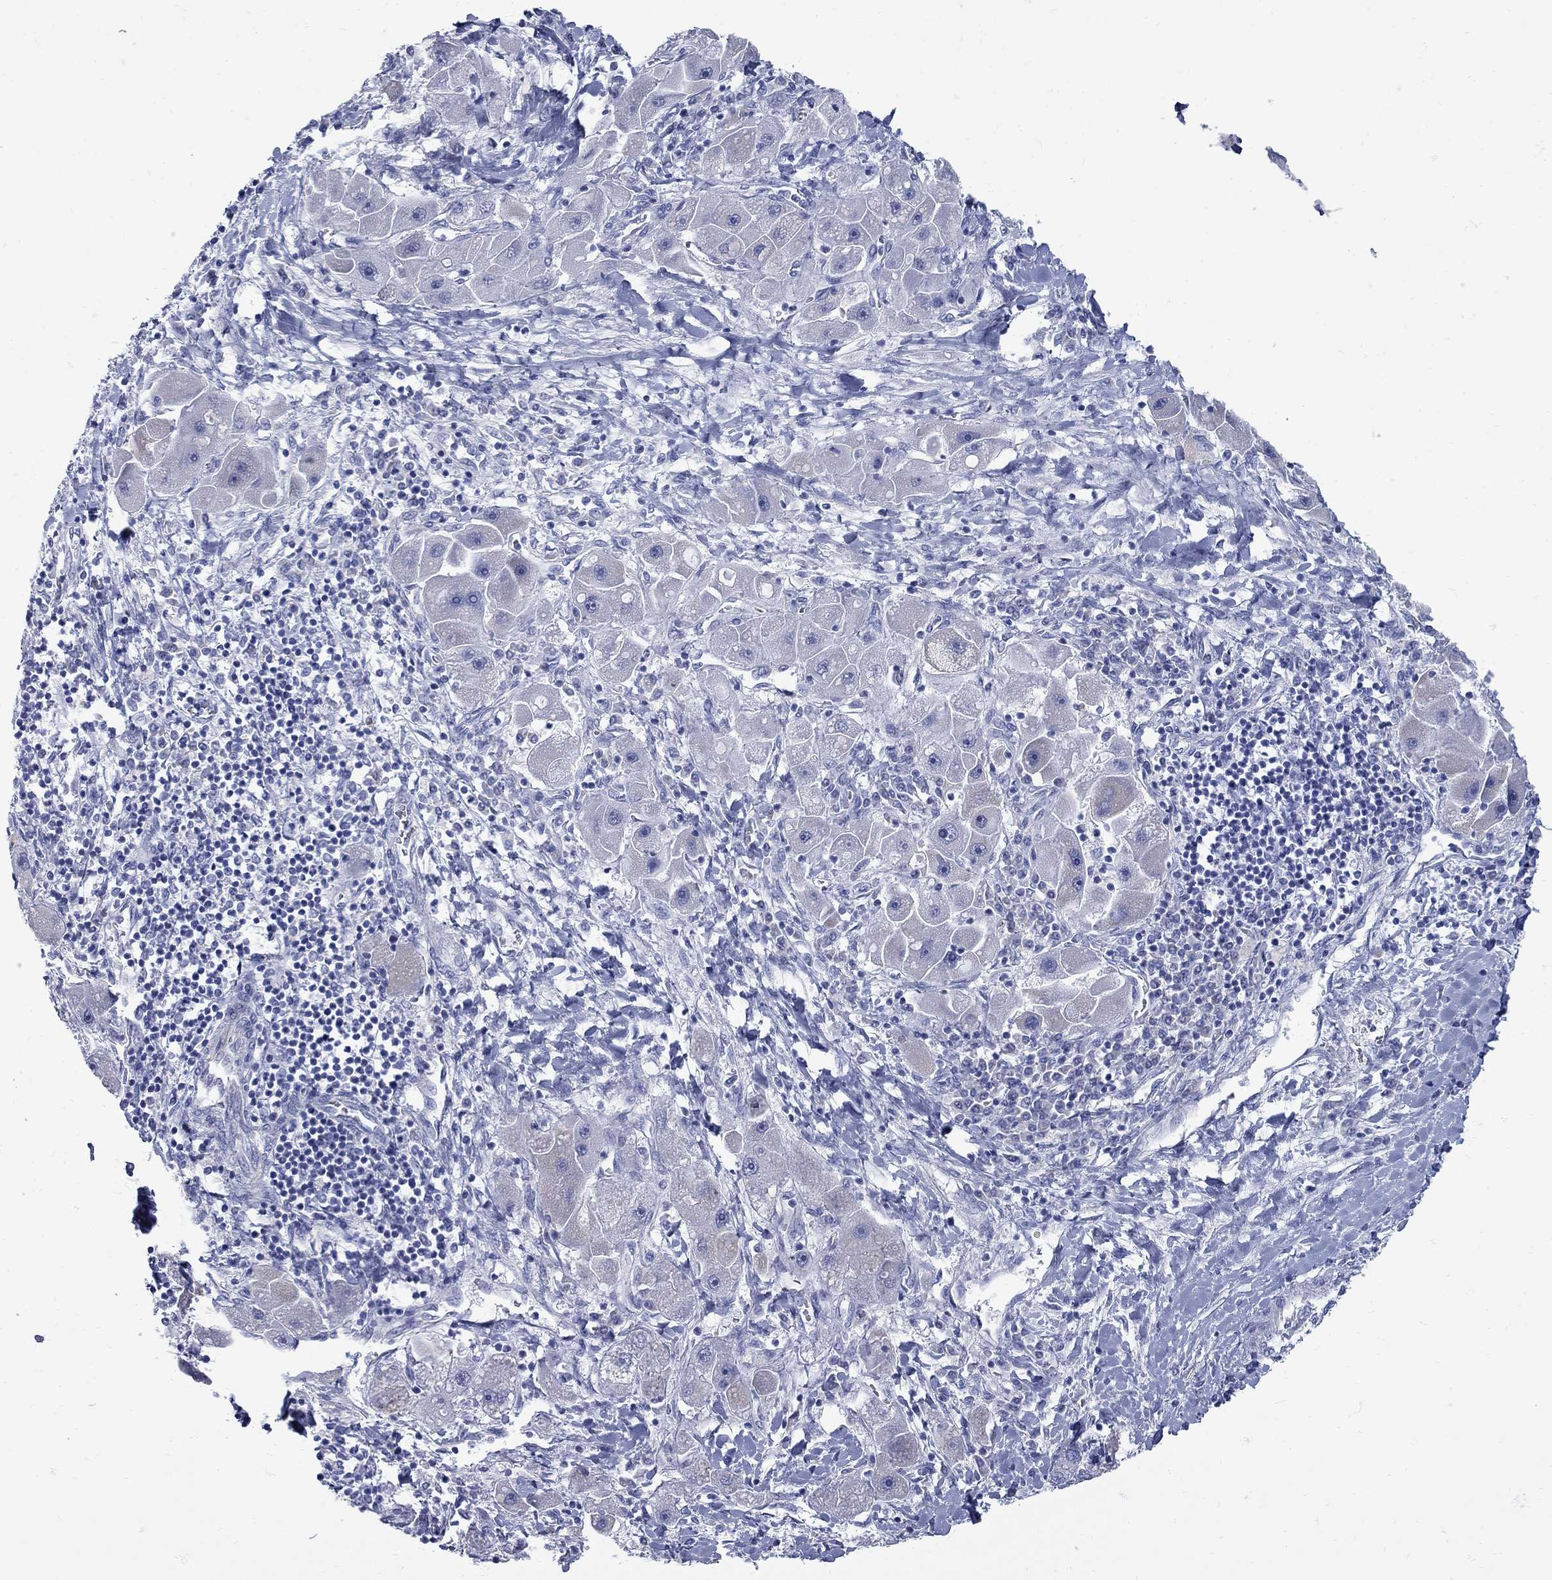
{"staining": {"intensity": "negative", "quantity": "none", "location": "none"}, "tissue": "liver cancer", "cell_type": "Tumor cells", "image_type": "cancer", "snomed": [{"axis": "morphology", "description": "Carcinoma, Hepatocellular, NOS"}, {"axis": "topography", "description": "Liver"}], "caption": "Immunohistochemistry histopathology image of human liver cancer (hepatocellular carcinoma) stained for a protein (brown), which reveals no expression in tumor cells. (DAB IHC visualized using brightfield microscopy, high magnification).", "gene": "PDZD3", "patient": {"sex": "male", "age": 24}}